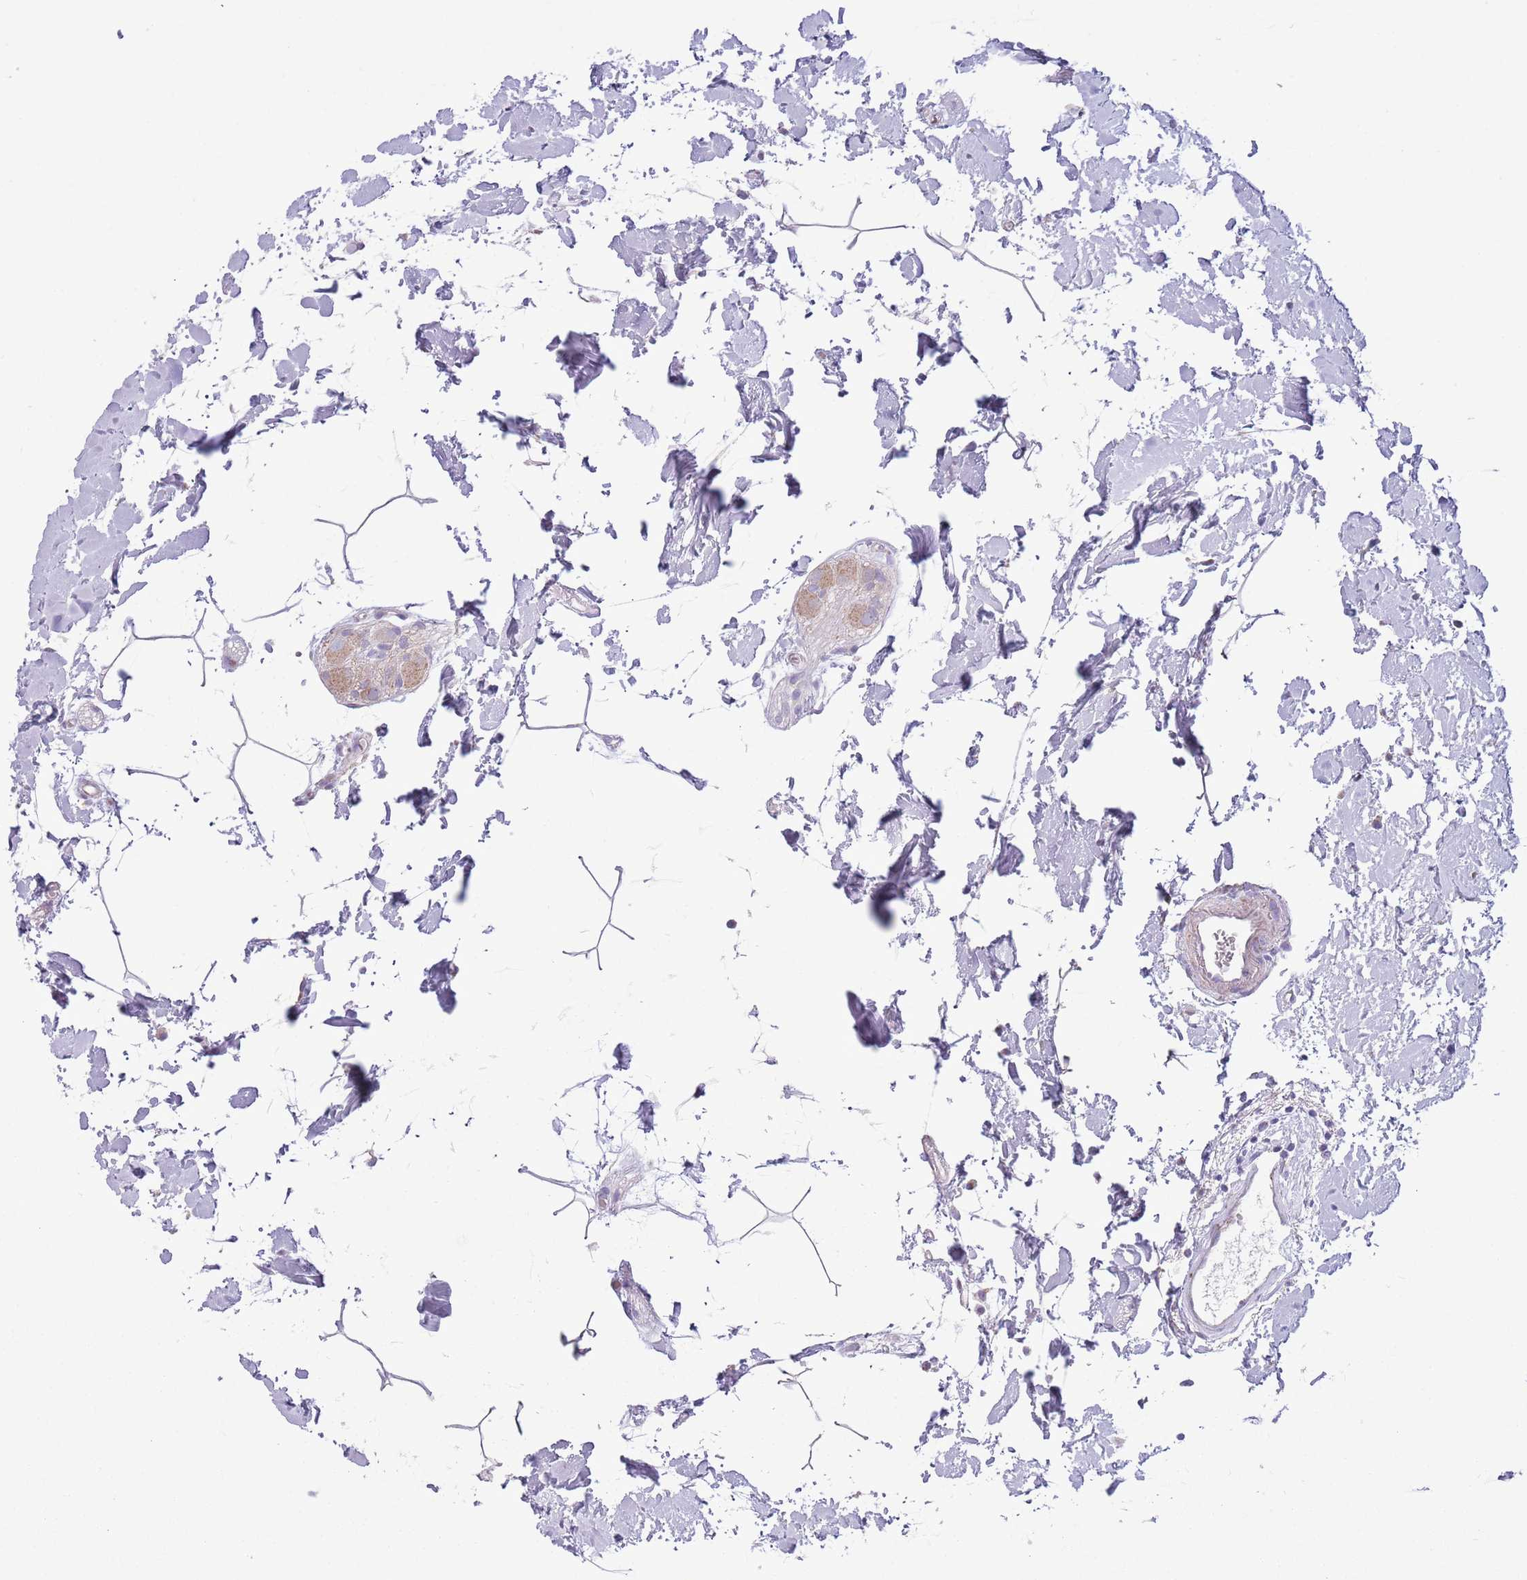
{"staining": {"intensity": "negative", "quantity": "none", "location": "none"}, "tissue": "colon", "cell_type": "Endothelial cells", "image_type": "normal", "snomed": [{"axis": "morphology", "description": "Normal tissue, NOS"}, {"axis": "topography", "description": "Colon"}], "caption": "Image shows no significant protein expression in endothelial cells of normal colon. (Immunohistochemistry, brightfield microscopy, high magnification).", "gene": "ATP6V1B1", "patient": {"sex": "female", "age": 84}}